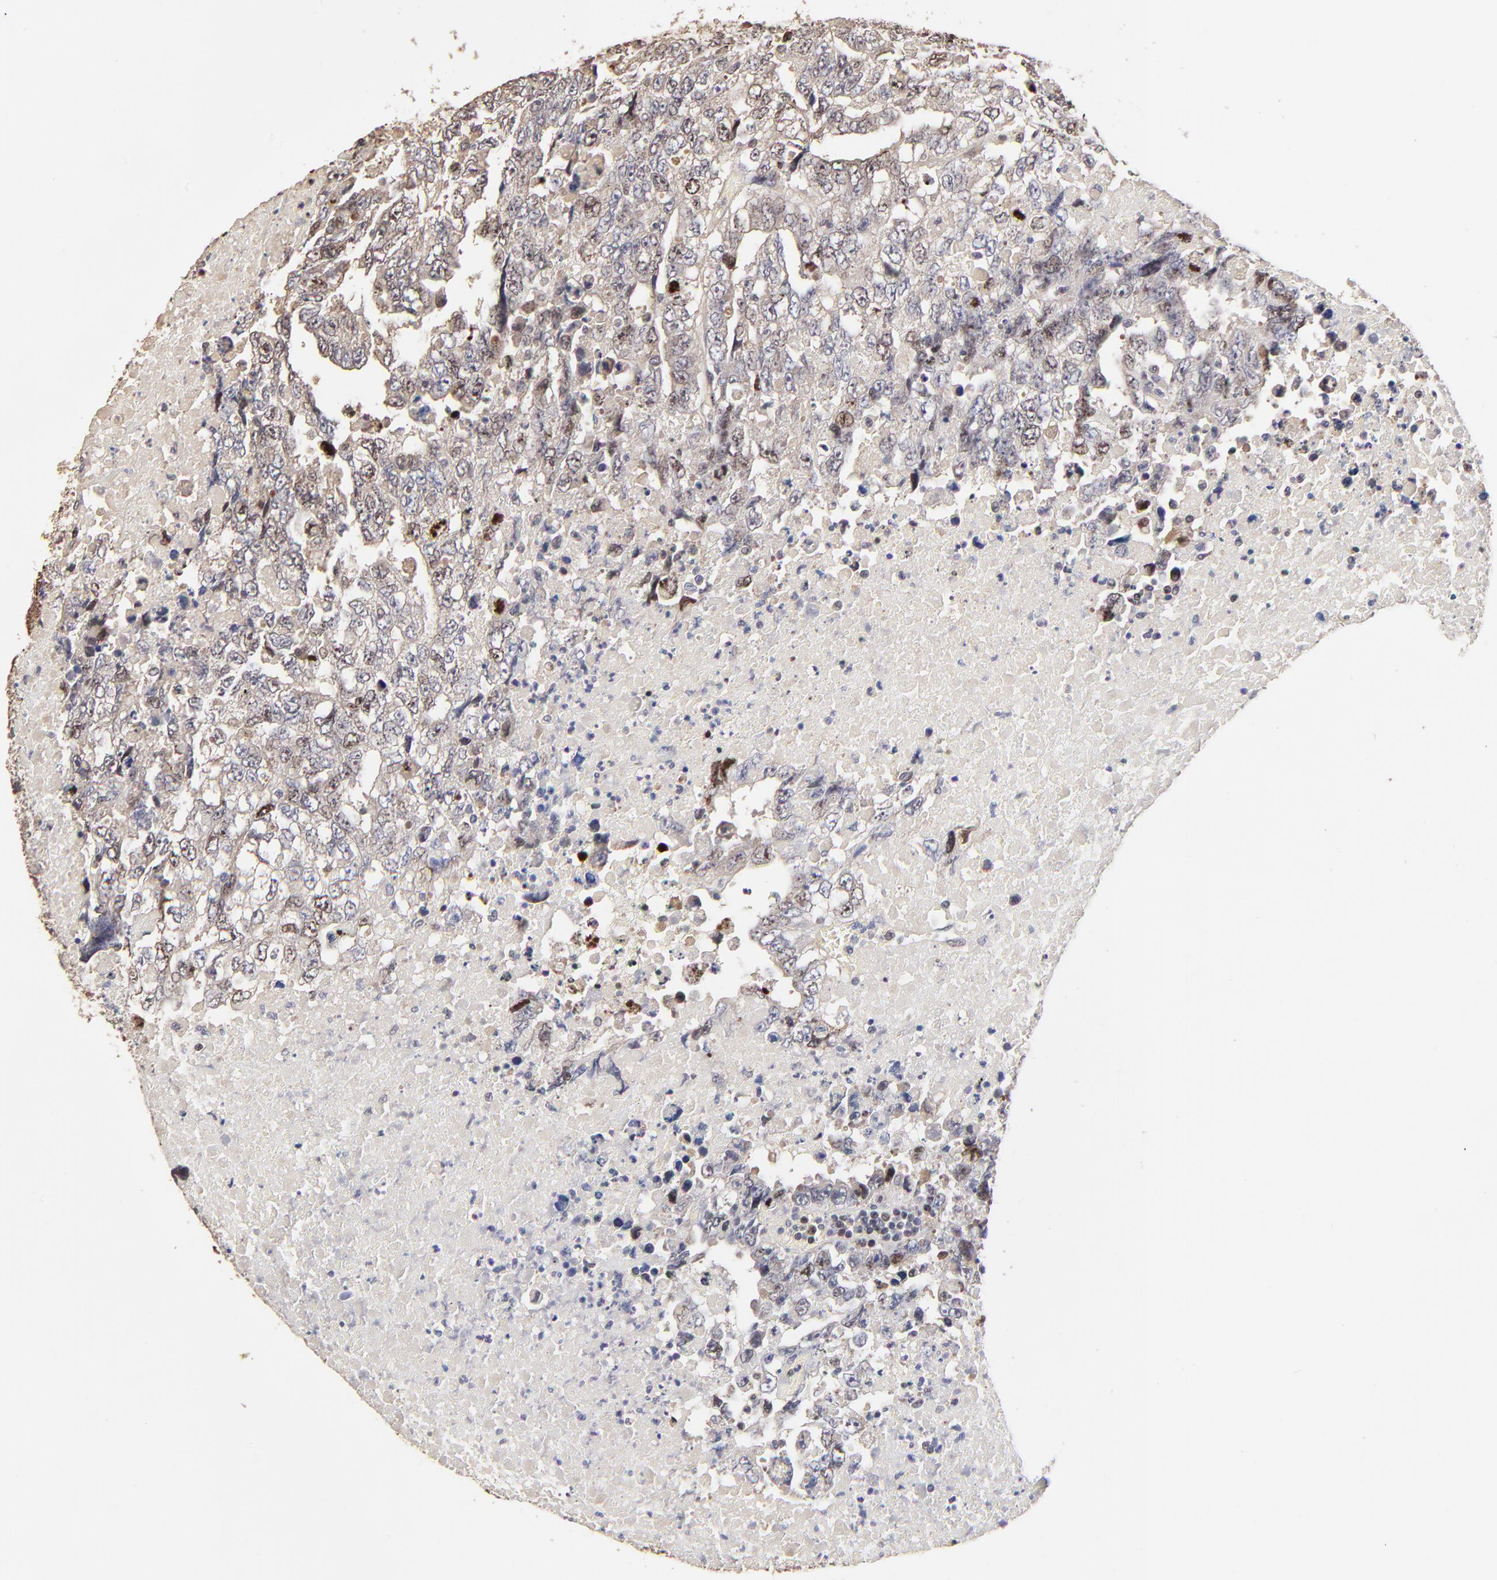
{"staining": {"intensity": "moderate", "quantity": "<25%", "location": "nuclear"}, "tissue": "testis cancer", "cell_type": "Tumor cells", "image_type": "cancer", "snomed": [{"axis": "morphology", "description": "Carcinoma, Embryonal, NOS"}, {"axis": "topography", "description": "Testis"}], "caption": "A brown stain labels moderate nuclear expression of a protein in human testis cancer tumor cells.", "gene": "BIRC5", "patient": {"sex": "male", "age": 36}}